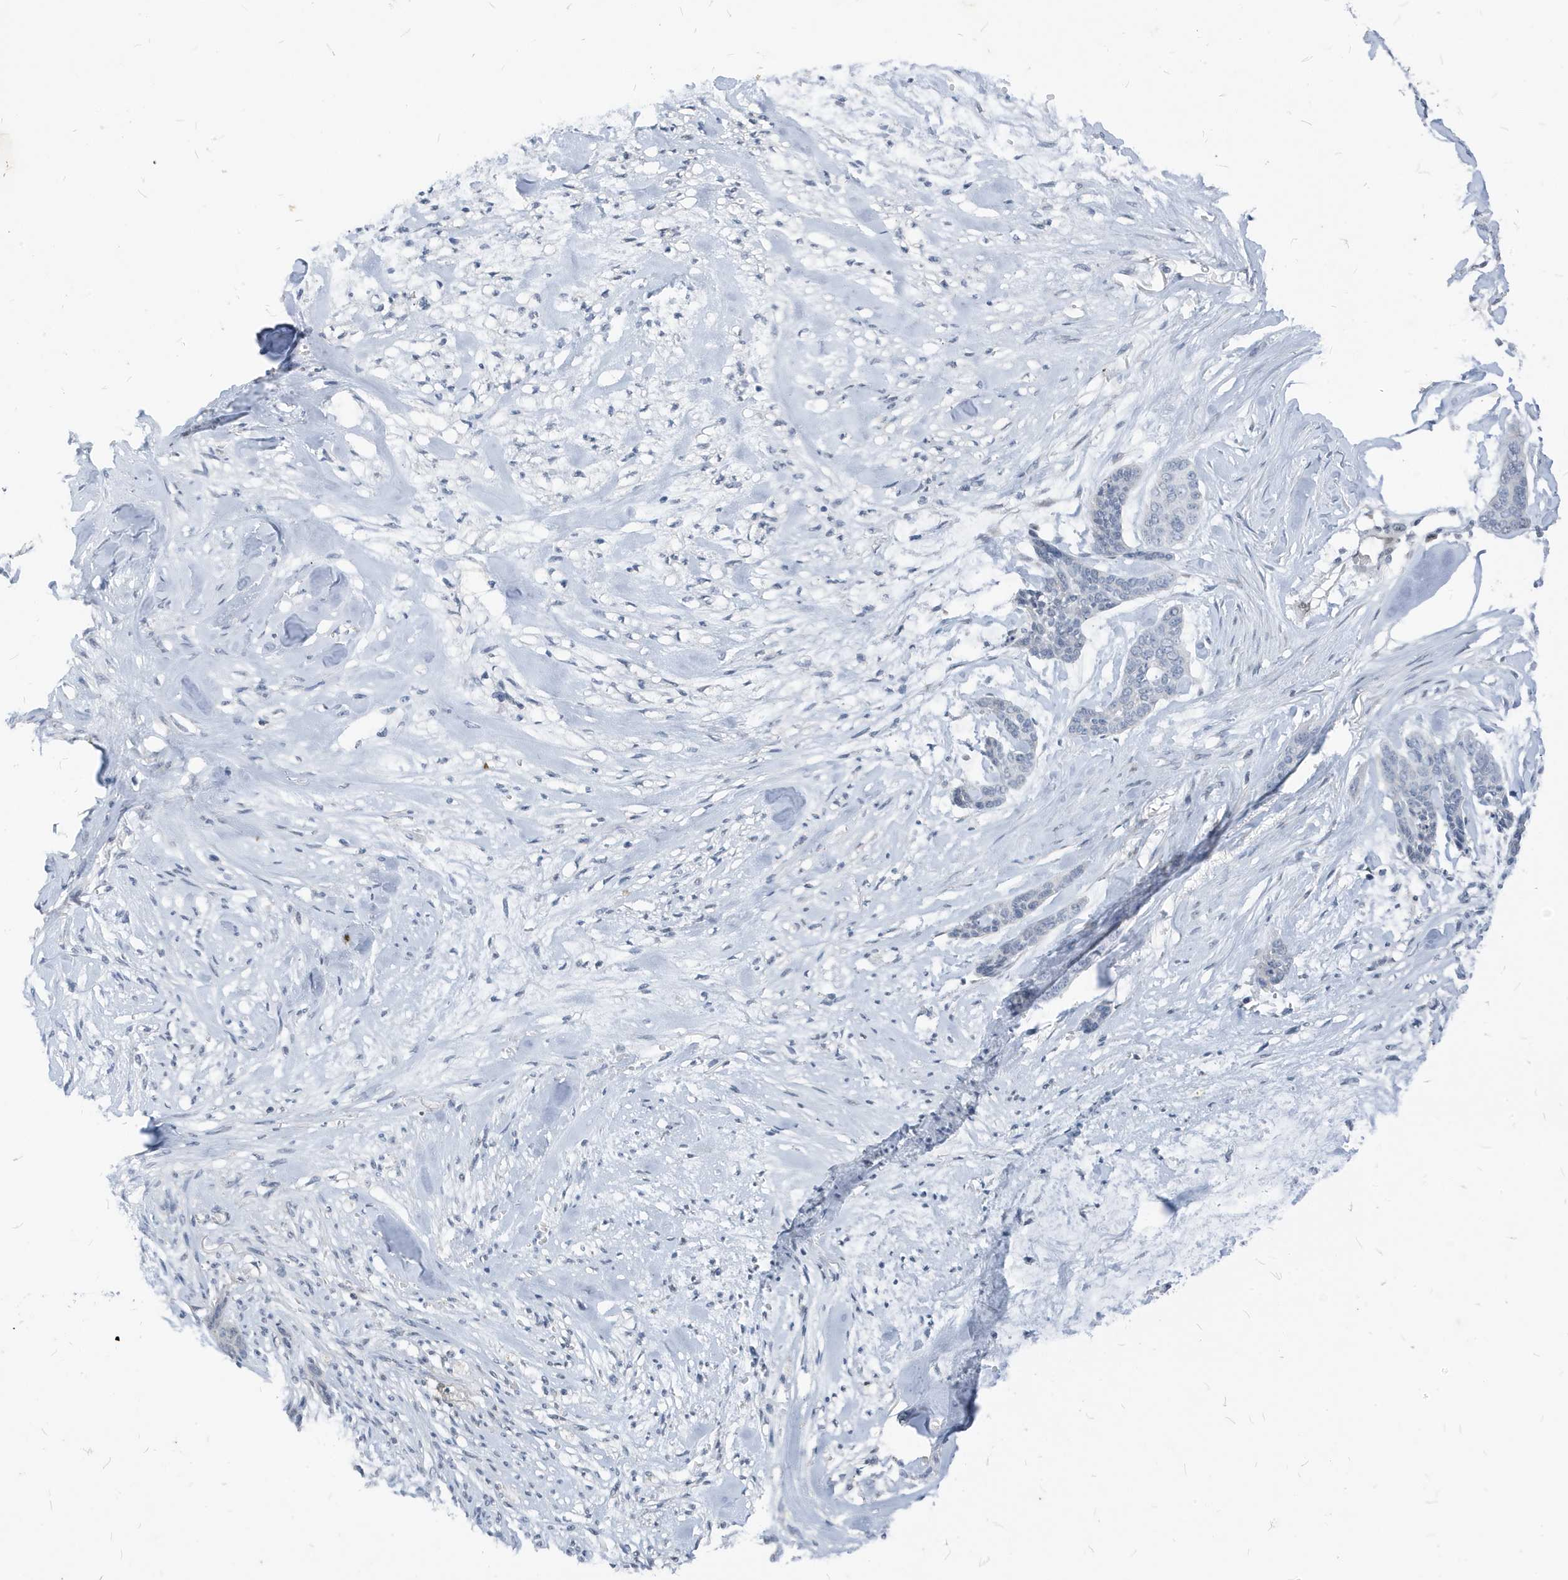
{"staining": {"intensity": "negative", "quantity": "none", "location": "none"}, "tissue": "skin cancer", "cell_type": "Tumor cells", "image_type": "cancer", "snomed": [{"axis": "morphology", "description": "Basal cell carcinoma"}, {"axis": "topography", "description": "Skin"}], "caption": "The image reveals no staining of tumor cells in skin cancer.", "gene": "NCOA7", "patient": {"sex": "female", "age": 64}}